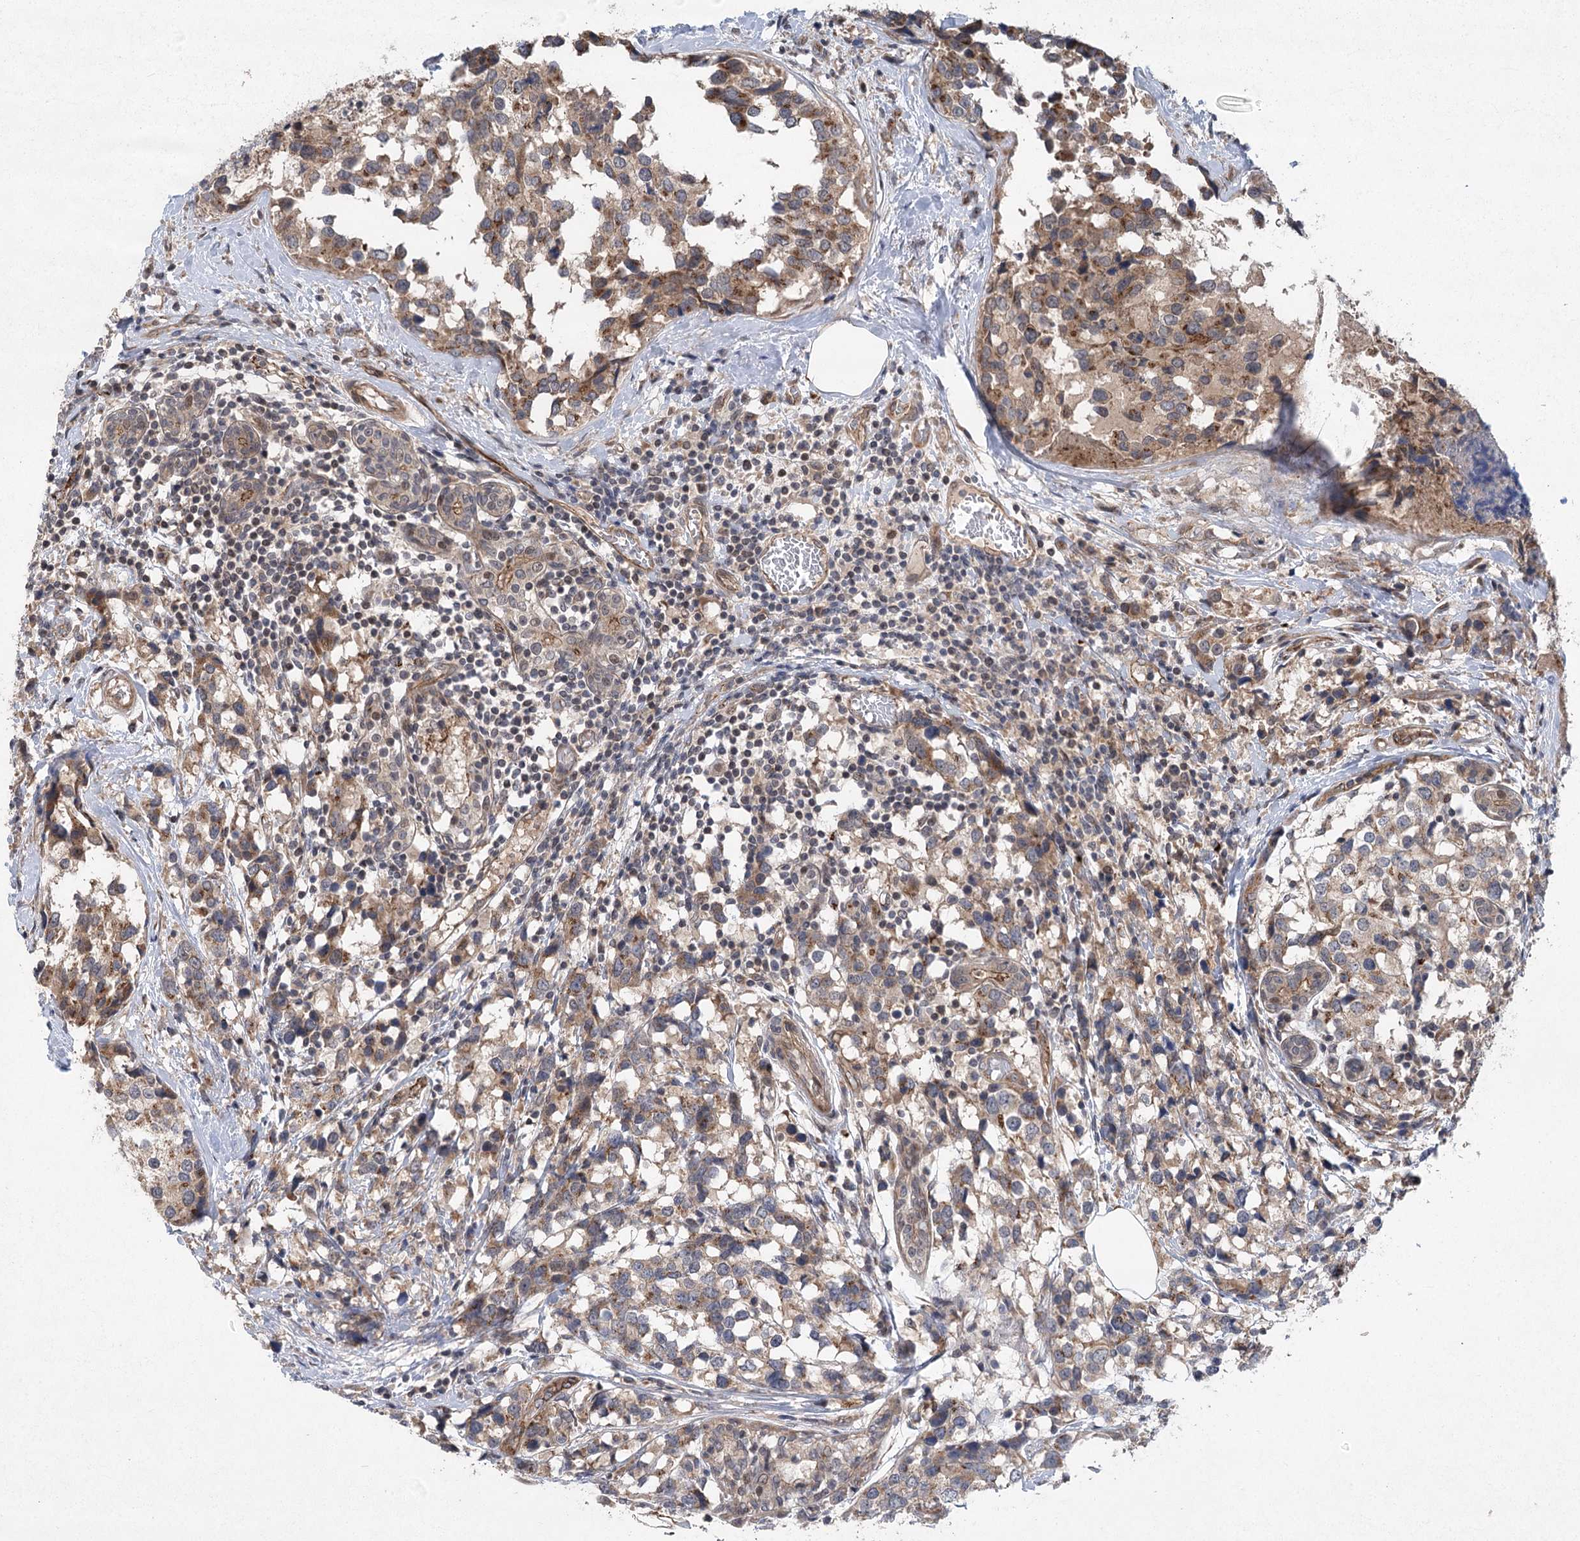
{"staining": {"intensity": "moderate", "quantity": ">75%", "location": "cytoplasmic/membranous"}, "tissue": "breast cancer", "cell_type": "Tumor cells", "image_type": "cancer", "snomed": [{"axis": "morphology", "description": "Lobular carcinoma"}, {"axis": "topography", "description": "Breast"}], "caption": "Protein expression analysis of human breast cancer reveals moderate cytoplasmic/membranous expression in approximately >75% of tumor cells.", "gene": "METTL24", "patient": {"sex": "female", "age": 59}}